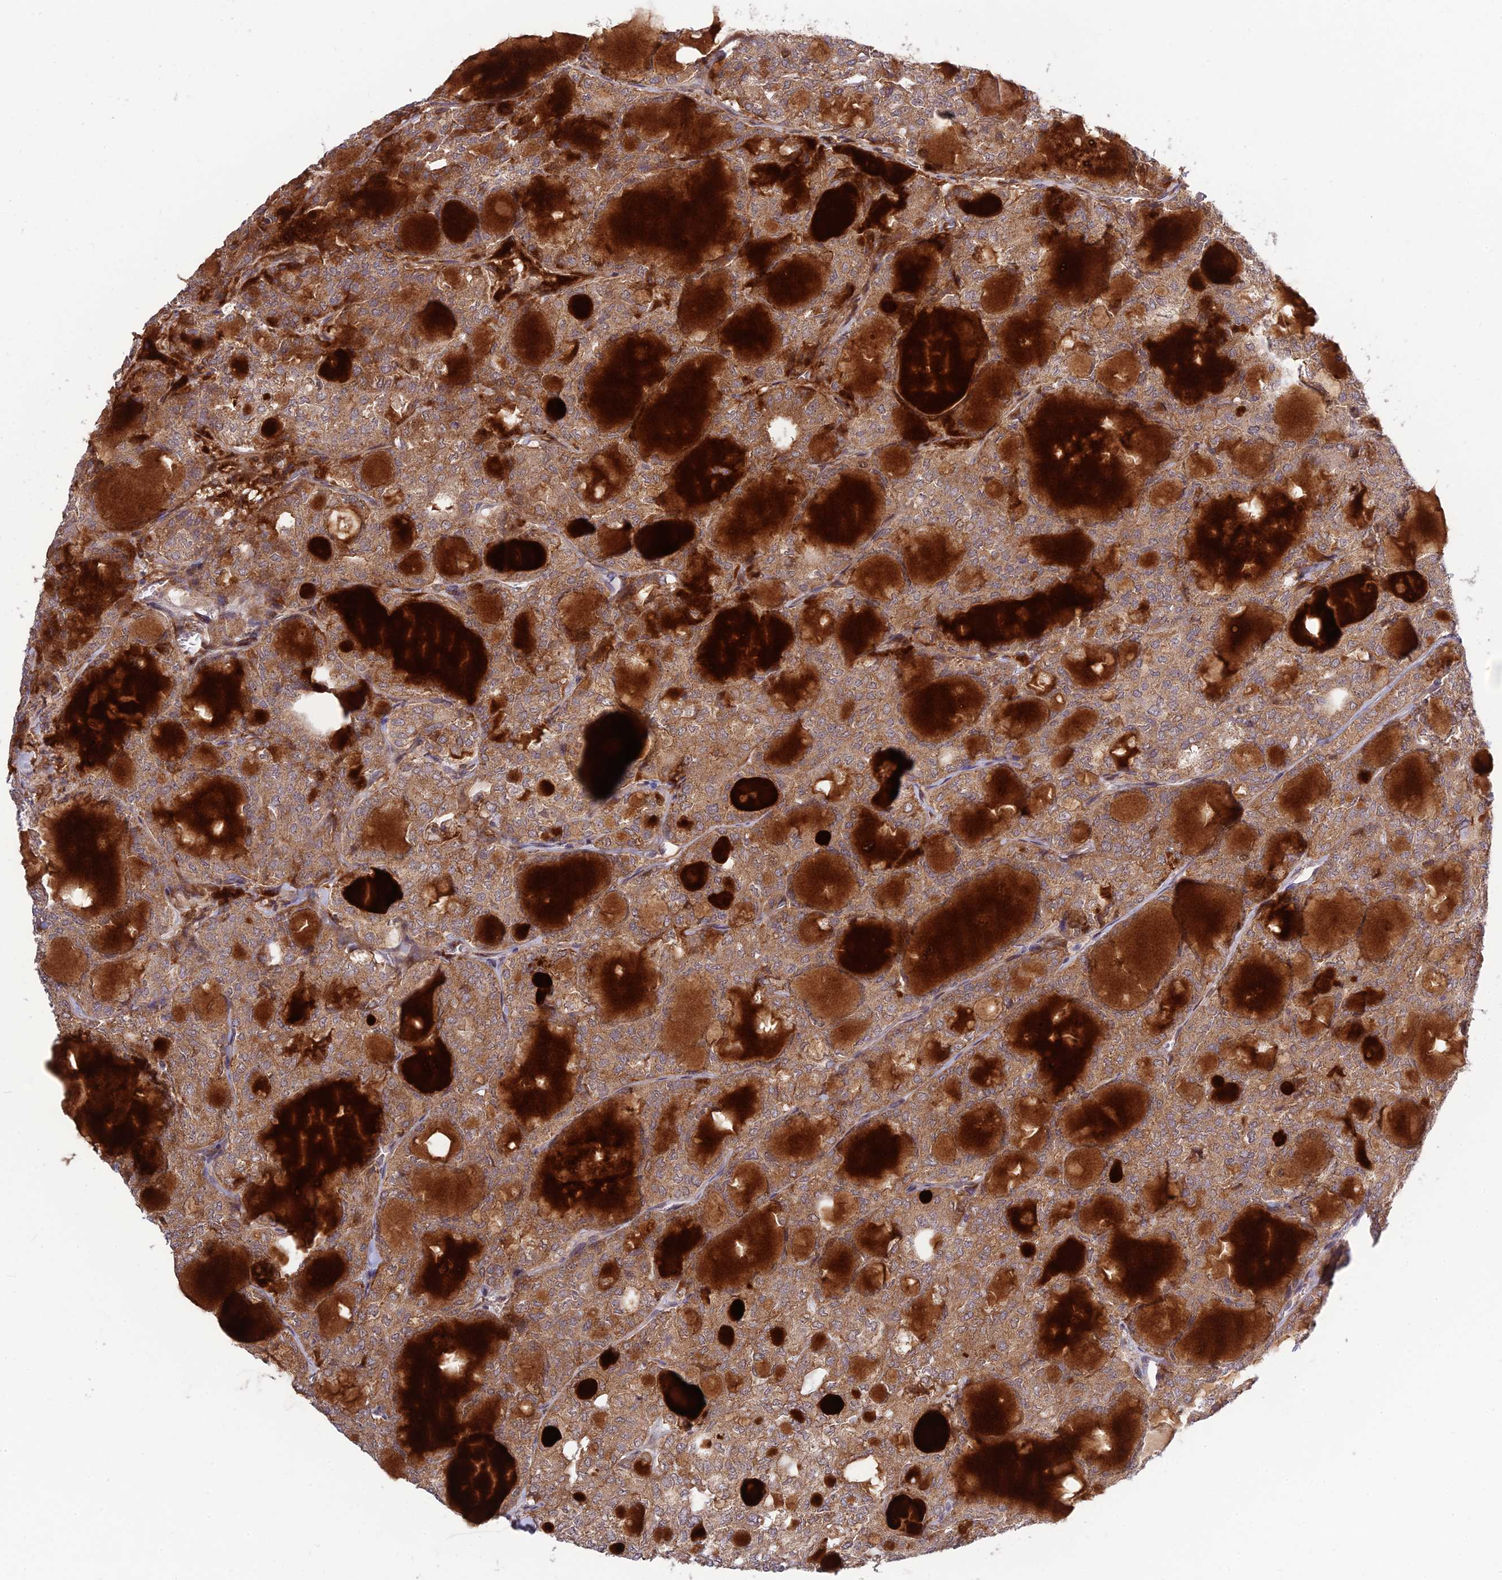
{"staining": {"intensity": "moderate", "quantity": ">75%", "location": "cytoplasmic/membranous"}, "tissue": "thyroid cancer", "cell_type": "Tumor cells", "image_type": "cancer", "snomed": [{"axis": "morphology", "description": "Follicular adenoma carcinoma, NOS"}, {"axis": "topography", "description": "Thyroid gland"}], "caption": "Protein staining of thyroid follicular adenoma carcinoma tissue exhibits moderate cytoplasmic/membranous staining in about >75% of tumor cells.", "gene": "PLEKHG2", "patient": {"sex": "male", "age": 75}}